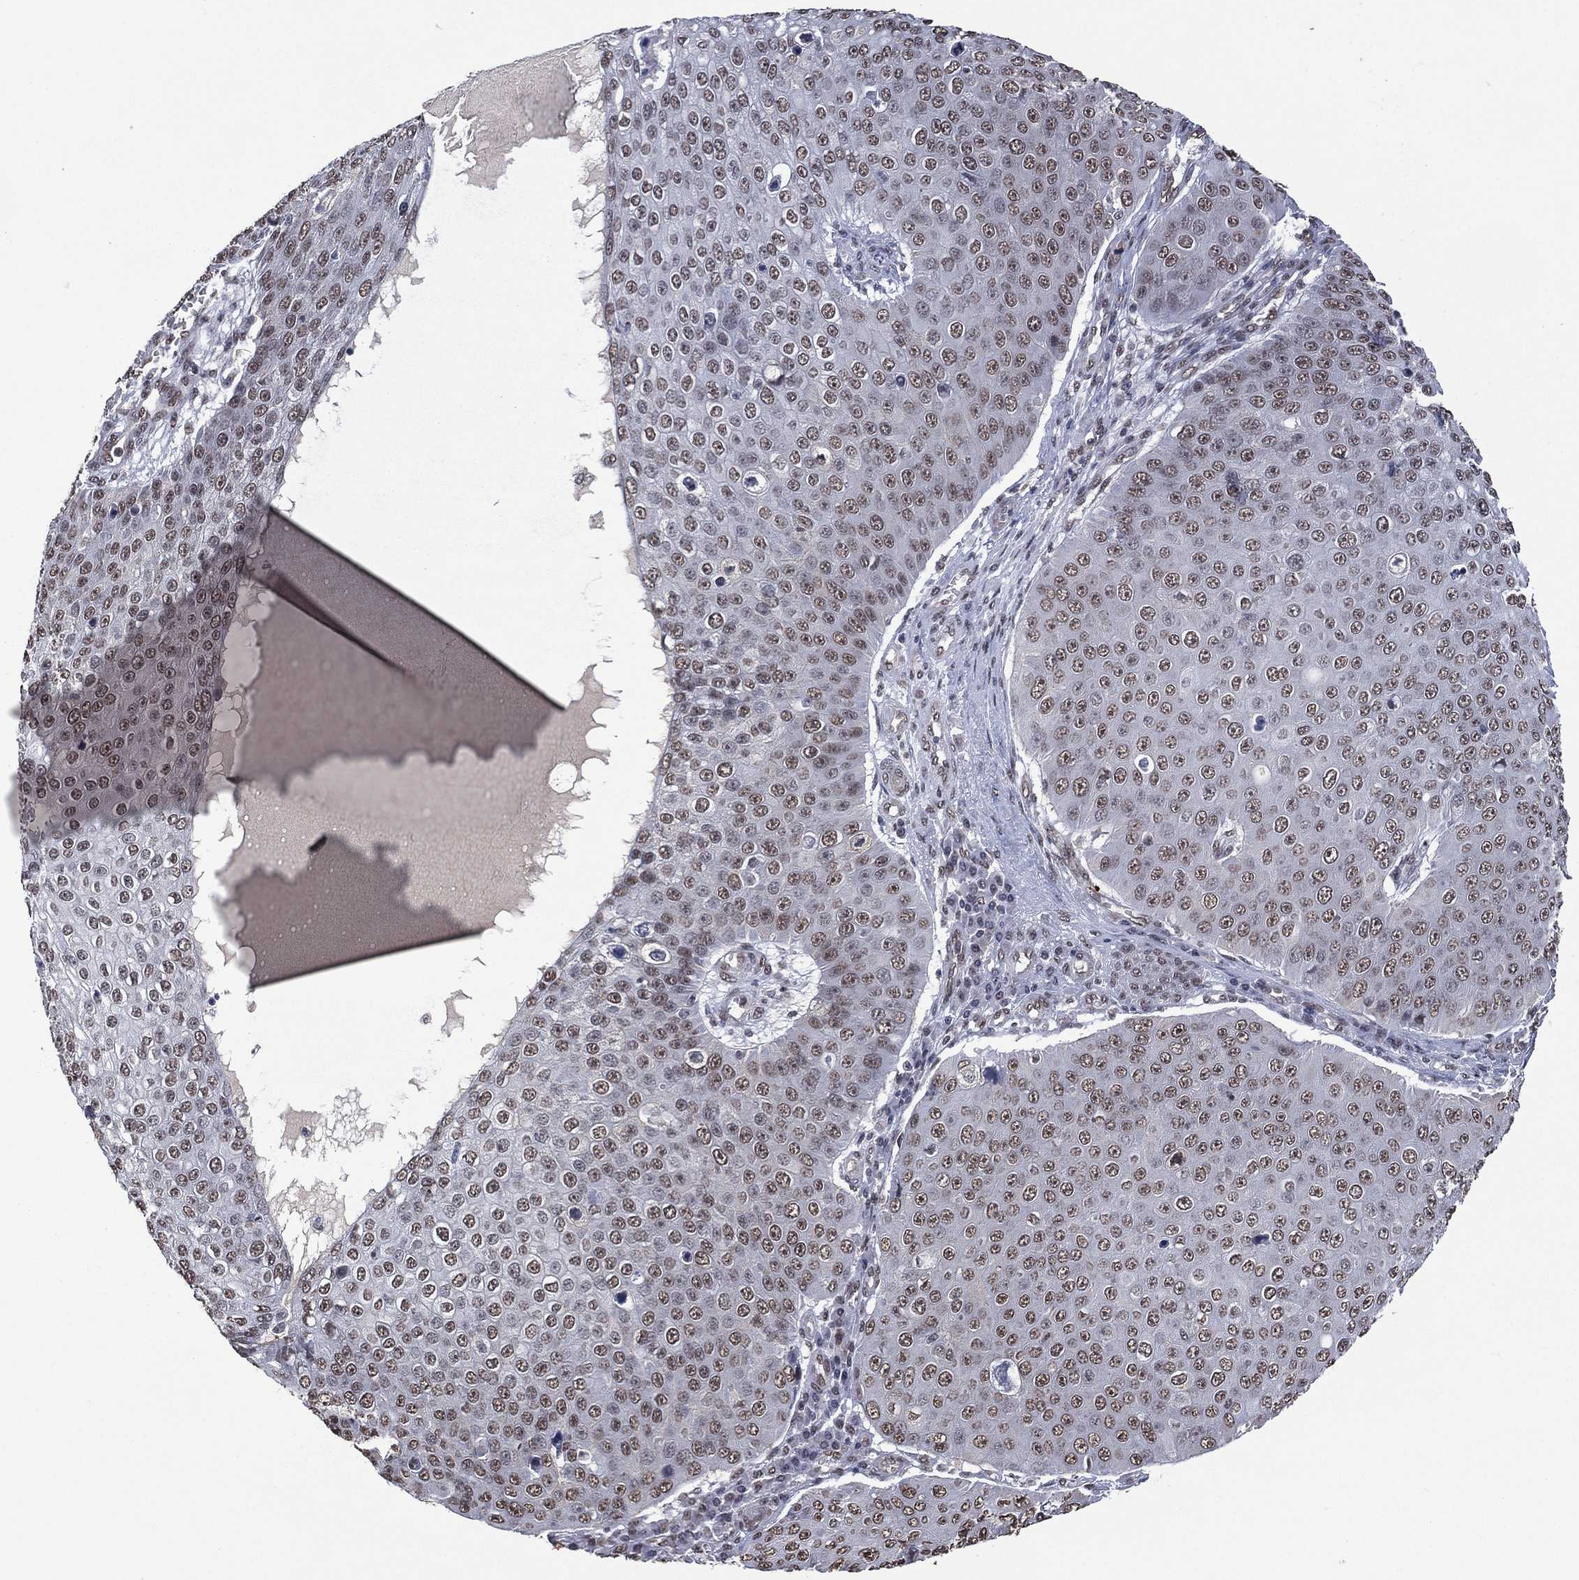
{"staining": {"intensity": "moderate", "quantity": "<25%", "location": "nuclear"}, "tissue": "skin cancer", "cell_type": "Tumor cells", "image_type": "cancer", "snomed": [{"axis": "morphology", "description": "Squamous cell carcinoma, NOS"}, {"axis": "topography", "description": "Skin"}], "caption": "DAB immunohistochemical staining of human skin cancer (squamous cell carcinoma) demonstrates moderate nuclear protein expression in about <25% of tumor cells.", "gene": "EHMT1", "patient": {"sex": "male", "age": 71}}